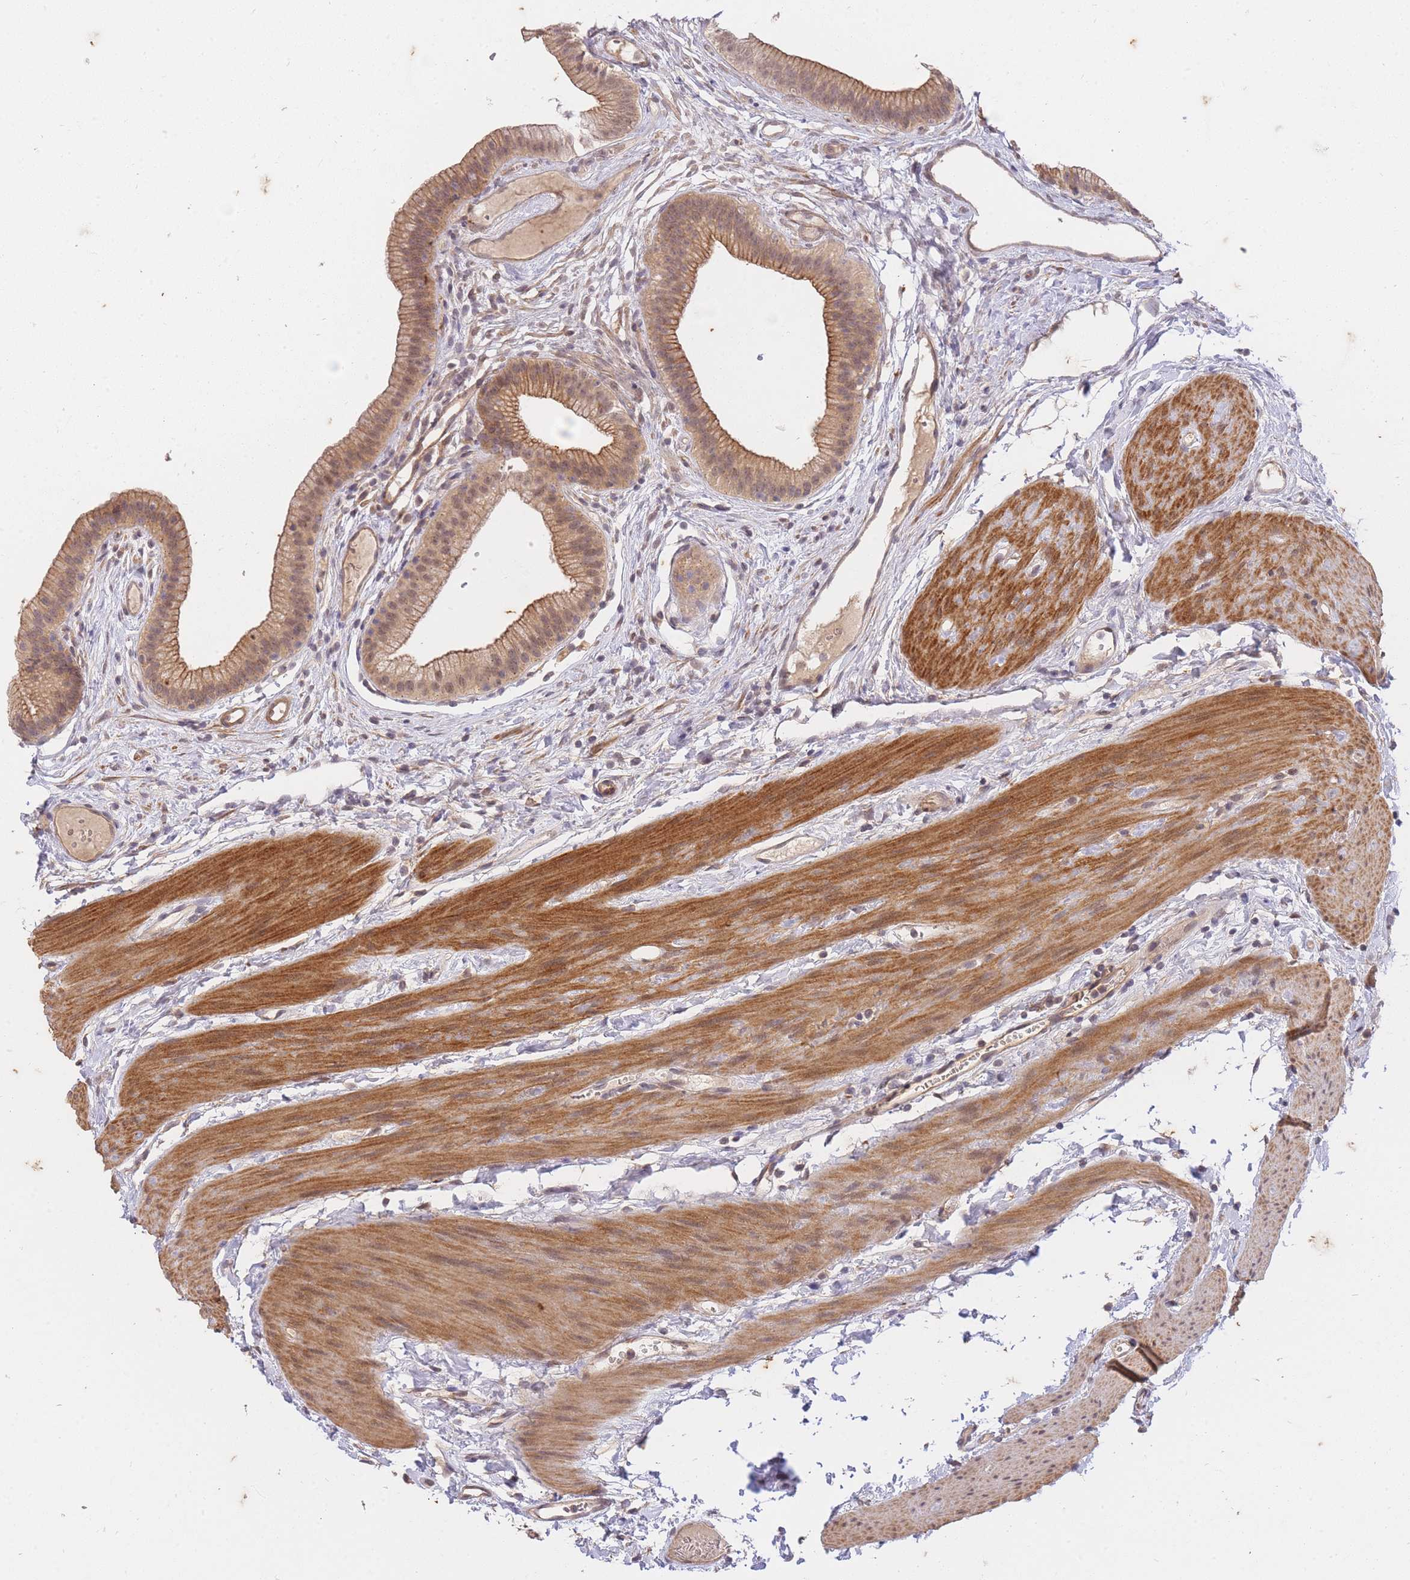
{"staining": {"intensity": "moderate", "quantity": ">75%", "location": "cytoplasmic/membranous,nuclear"}, "tissue": "gallbladder", "cell_type": "Glandular cells", "image_type": "normal", "snomed": [{"axis": "morphology", "description": "Normal tissue, NOS"}, {"axis": "topography", "description": "Gallbladder"}], "caption": "This histopathology image displays normal gallbladder stained with IHC to label a protein in brown. The cytoplasmic/membranous,nuclear of glandular cells show moderate positivity for the protein. Nuclei are counter-stained blue.", "gene": "ST8SIA4", "patient": {"sex": "female", "age": 54}}